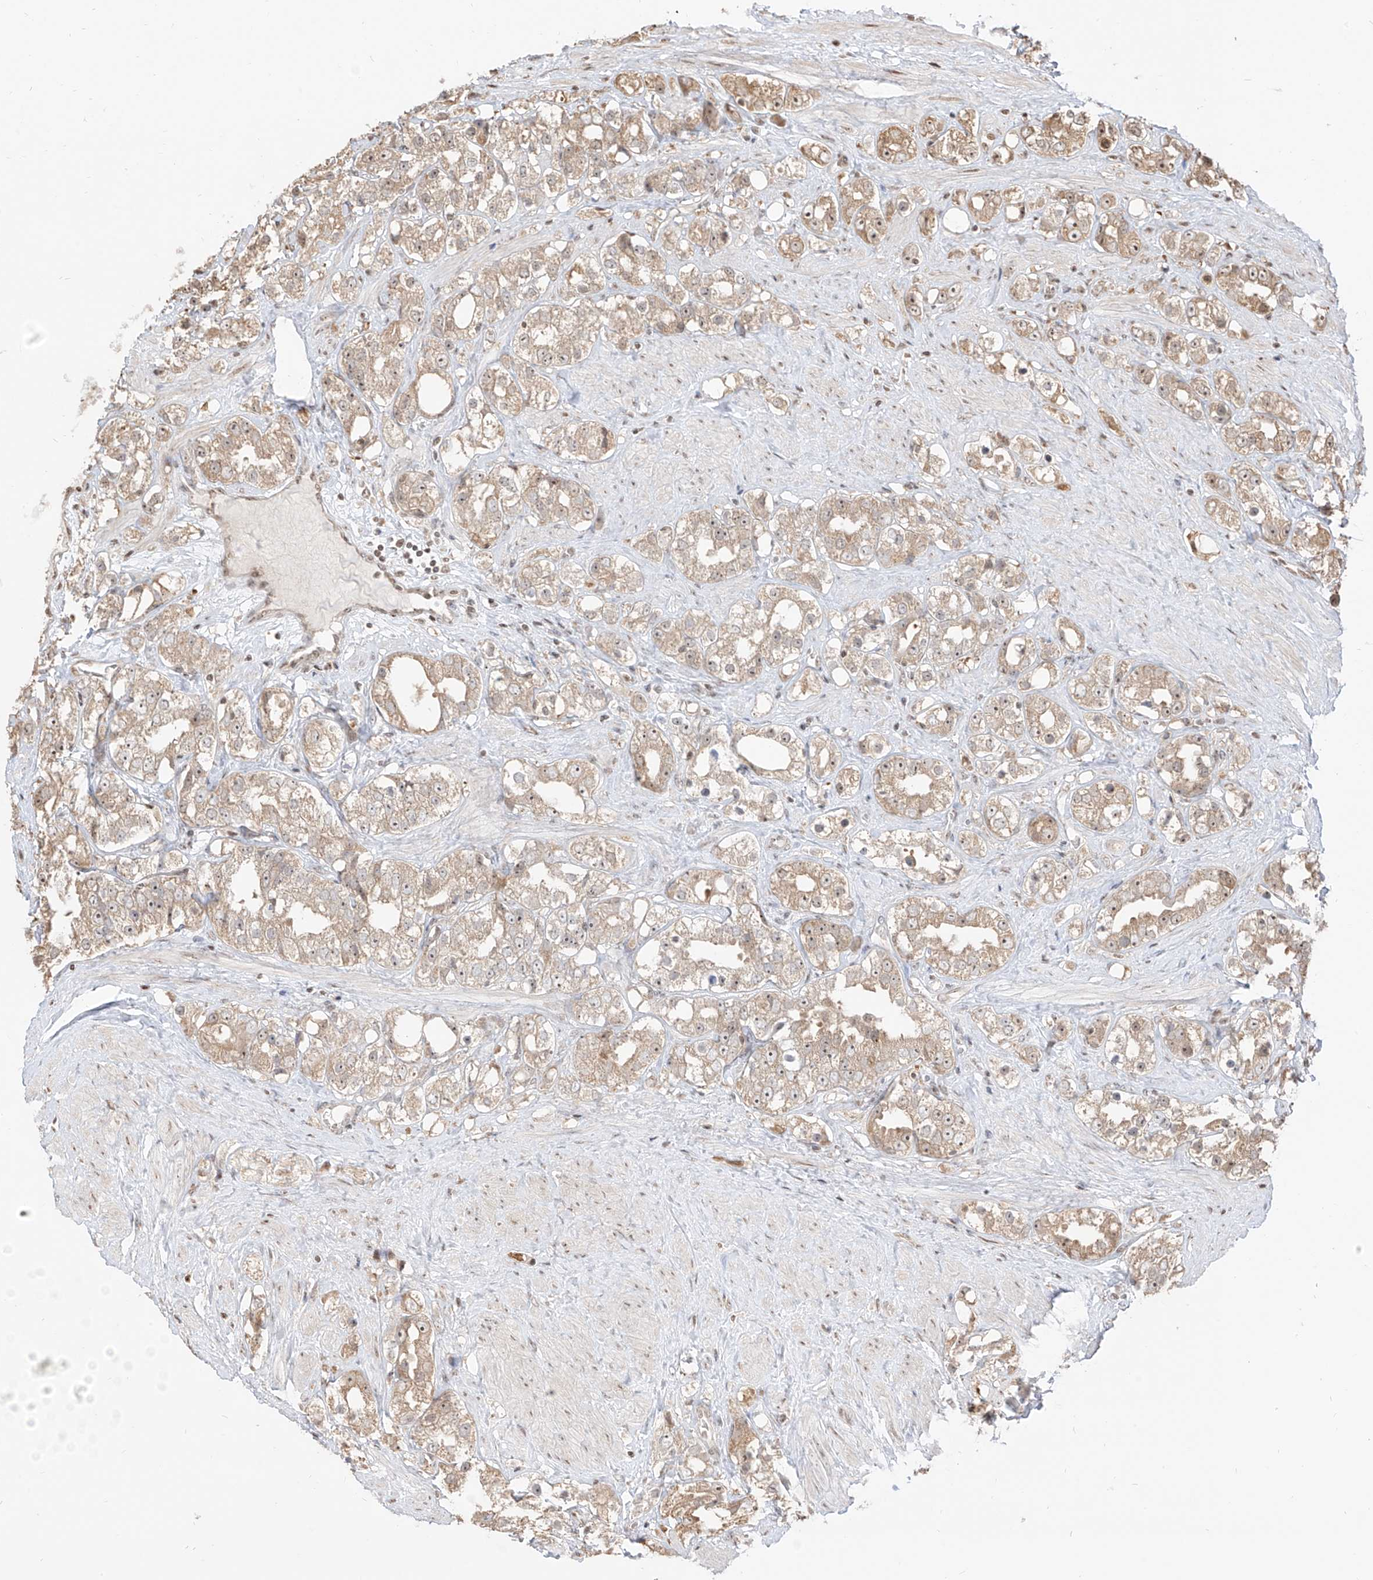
{"staining": {"intensity": "weak", "quantity": ">75%", "location": "cytoplasmic/membranous"}, "tissue": "prostate cancer", "cell_type": "Tumor cells", "image_type": "cancer", "snomed": [{"axis": "morphology", "description": "Adenocarcinoma, NOS"}, {"axis": "topography", "description": "Prostate"}], "caption": "Approximately >75% of tumor cells in human adenocarcinoma (prostate) exhibit weak cytoplasmic/membranous protein positivity as visualized by brown immunohistochemical staining.", "gene": "VMP1", "patient": {"sex": "male", "age": 79}}